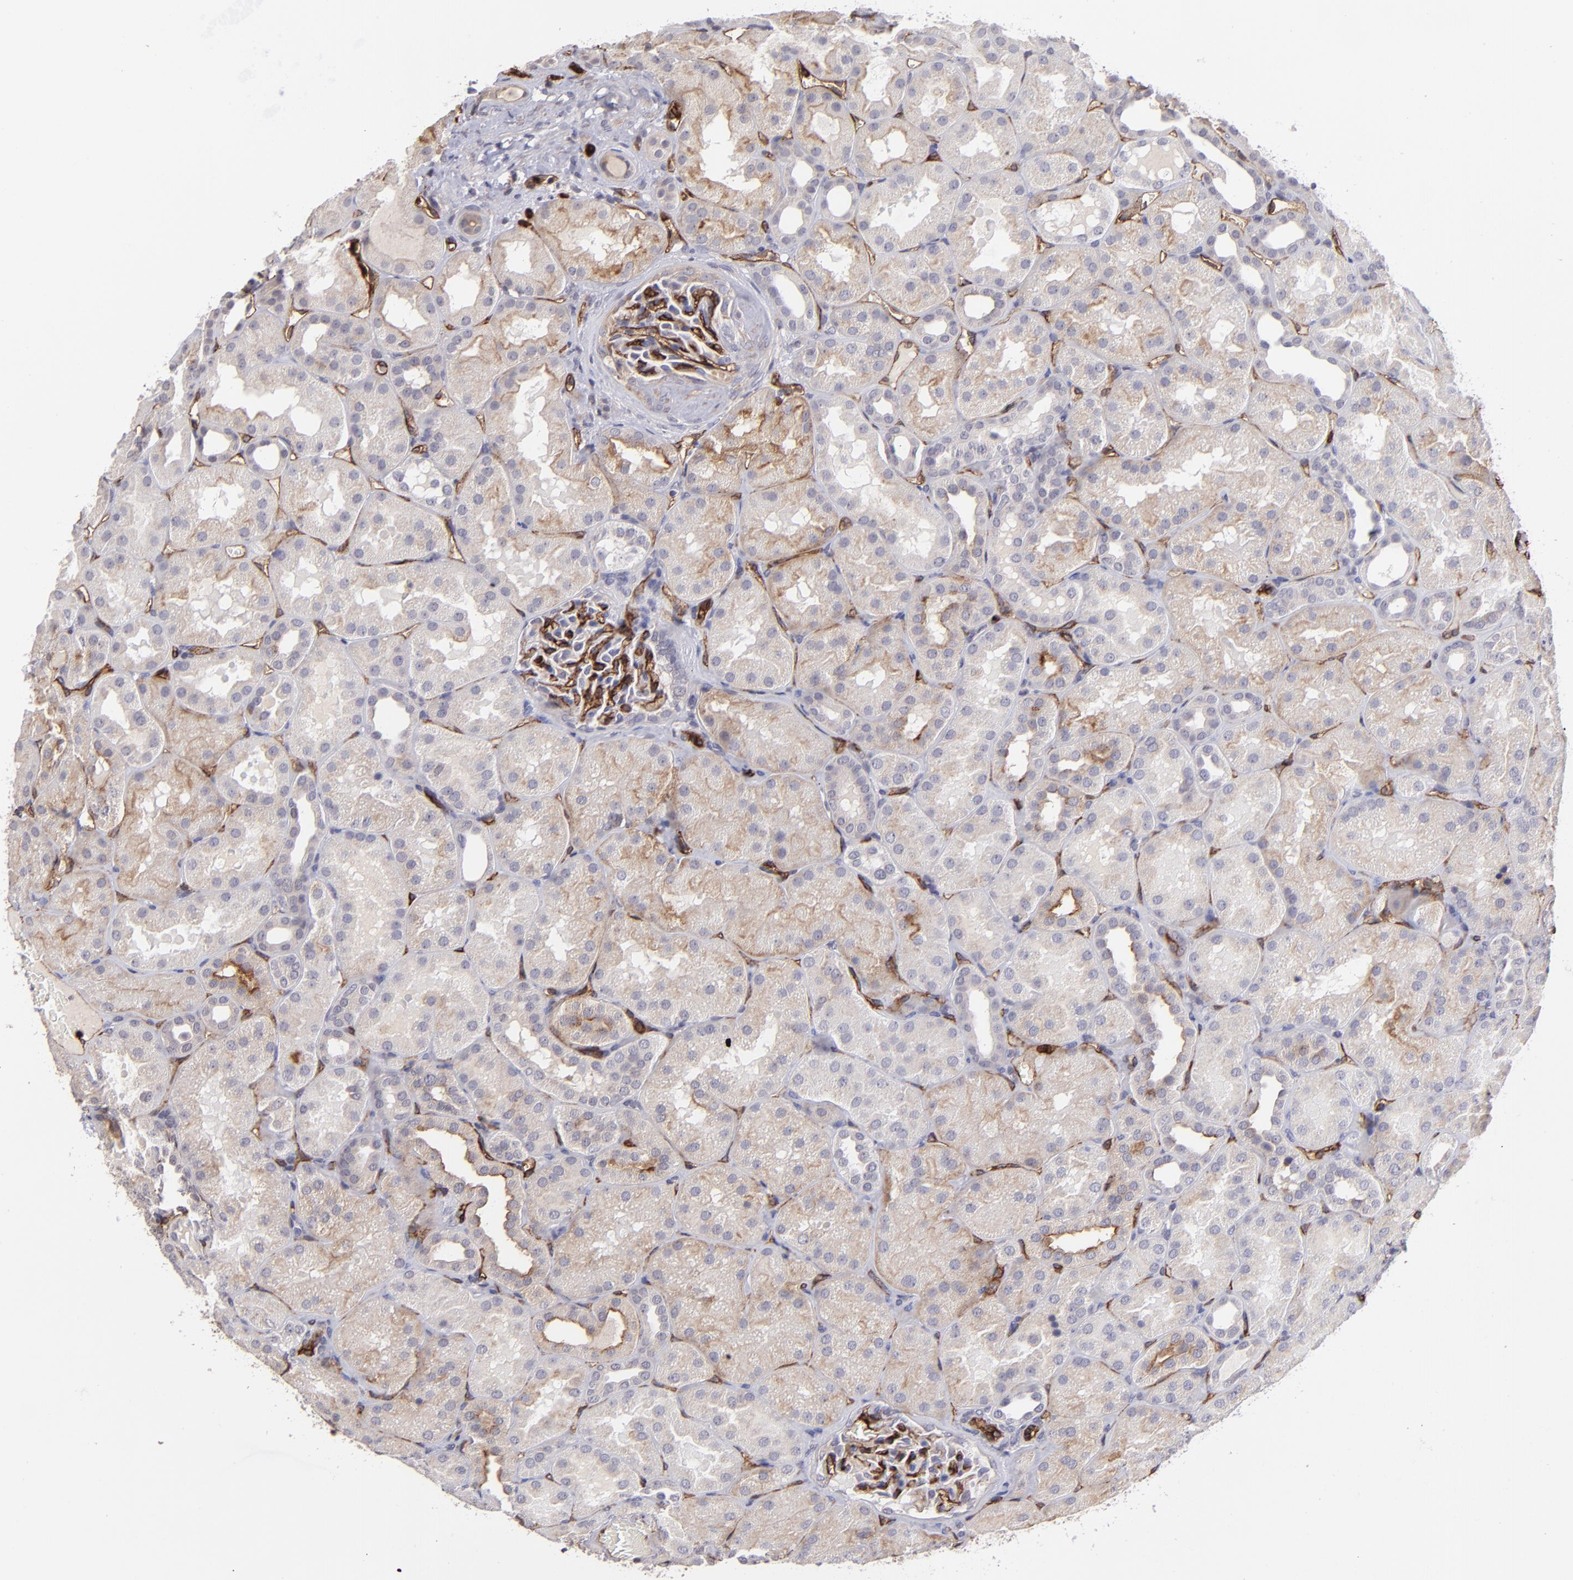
{"staining": {"intensity": "strong", "quantity": ">75%", "location": "cytoplasmic/membranous"}, "tissue": "kidney", "cell_type": "Cells in glomeruli", "image_type": "normal", "snomed": [{"axis": "morphology", "description": "Normal tissue, NOS"}, {"axis": "topography", "description": "Kidney"}], "caption": "Strong cytoplasmic/membranous staining for a protein is present in about >75% of cells in glomeruli of benign kidney using immunohistochemistry.", "gene": "DYSF", "patient": {"sex": "male", "age": 28}}